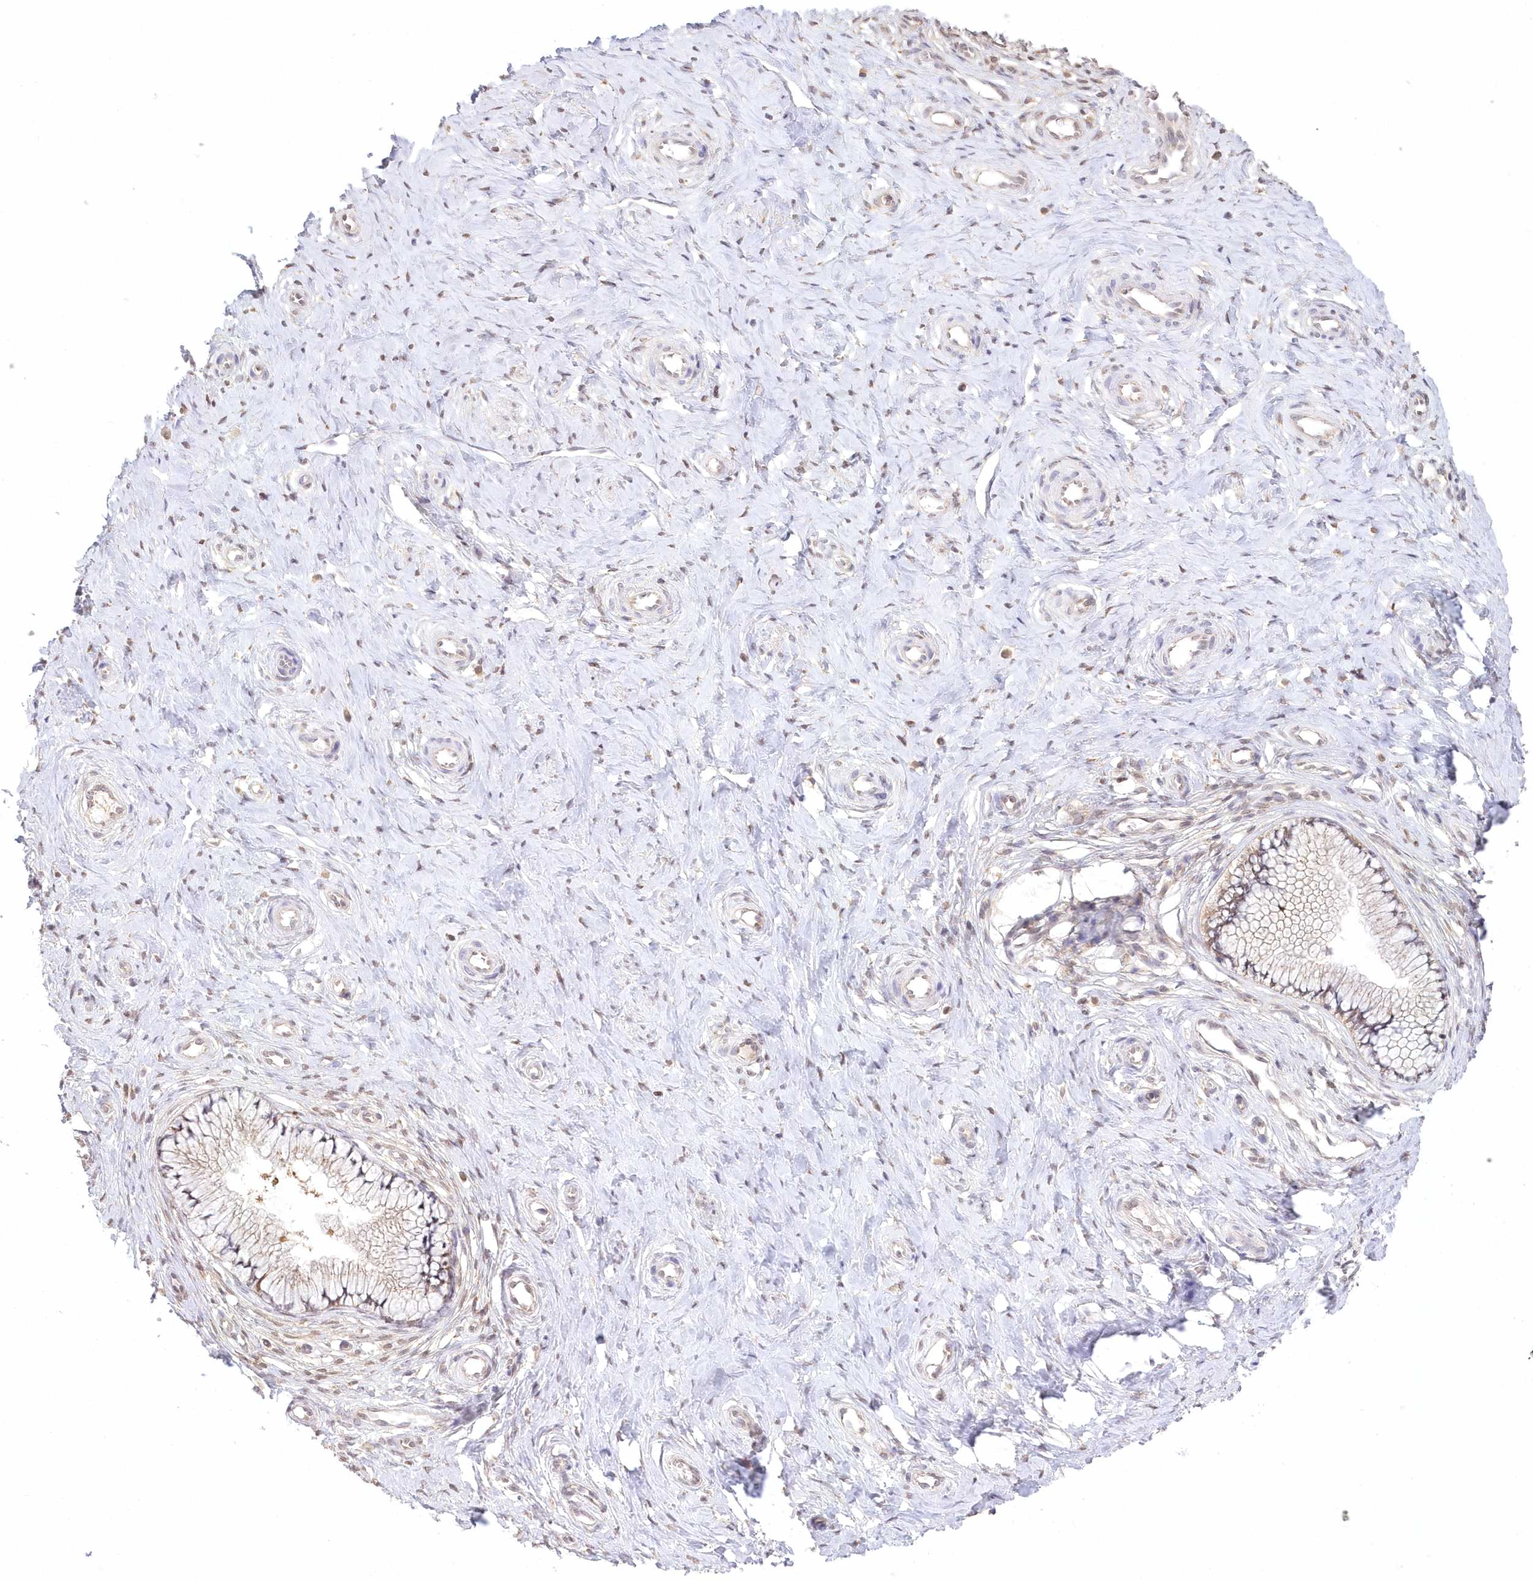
{"staining": {"intensity": "moderate", "quantity": "25%-75%", "location": "cytoplasmic/membranous,nuclear"}, "tissue": "cervix", "cell_type": "Glandular cells", "image_type": "normal", "snomed": [{"axis": "morphology", "description": "Normal tissue, NOS"}, {"axis": "topography", "description": "Cervix"}], "caption": "The histopathology image exhibits immunohistochemical staining of unremarkable cervix. There is moderate cytoplasmic/membranous,nuclear expression is appreciated in about 25%-75% of glandular cells.", "gene": "RNPEP", "patient": {"sex": "female", "age": 36}}